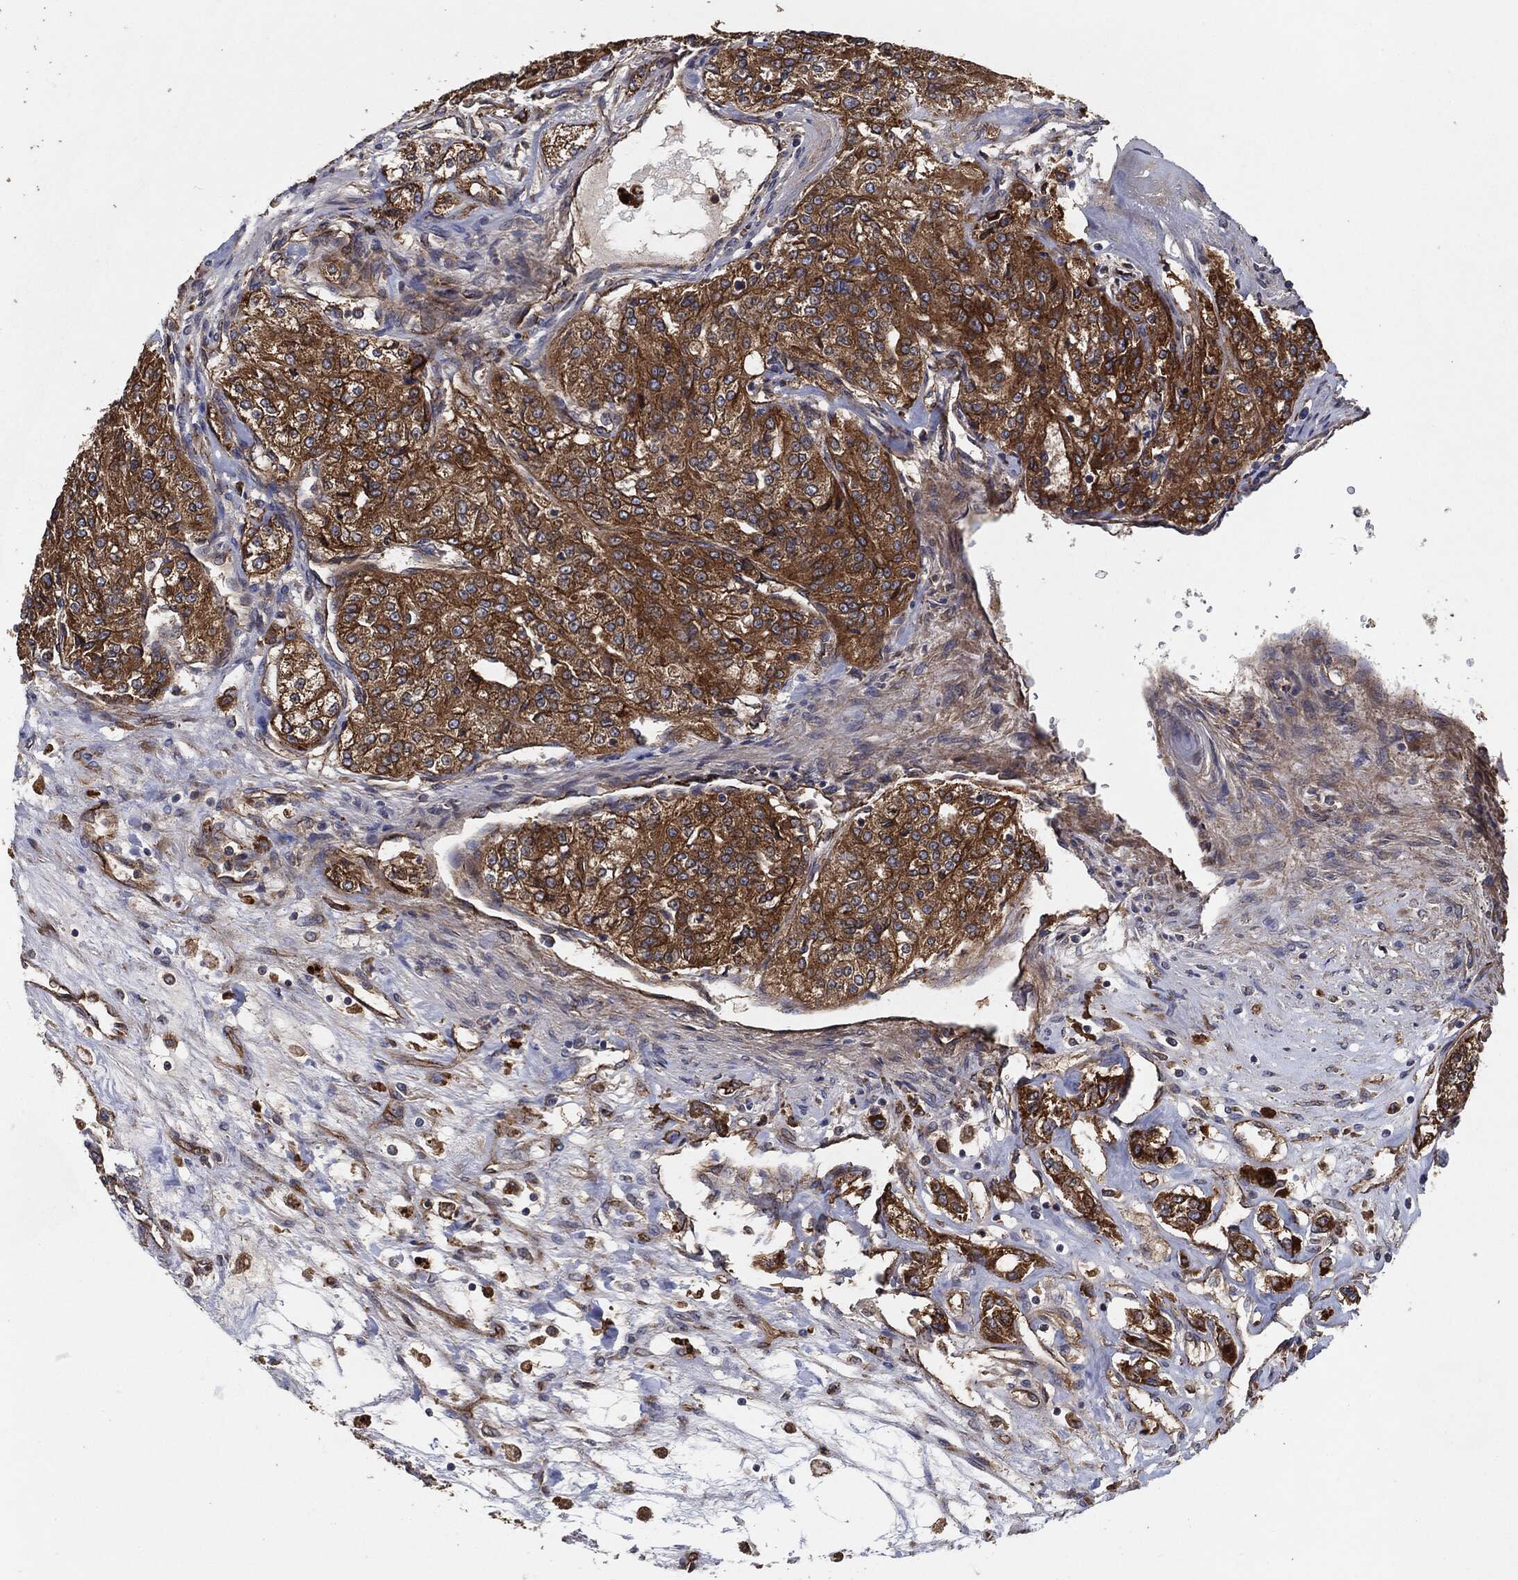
{"staining": {"intensity": "strong", "quantity": "25%-75%", "location": "cytoplasmic/membranous"}, "tissue": "renal cancer", "cell_type": "Tumor cells", "image_type": "cancer", "snomed": [{"axis": "morphology", "description": "Adenocarcinoma, NOS"}, {"axis": "topography", "description": "Kidney"}], "caption": "The immunohistochemical stain labels strong cytoplasmic/membranous staining in tumor cells of renal adenocarcinoma tissue.", "gene": "CTNNA1", "patient": {"sex": "female", "age": 63}}